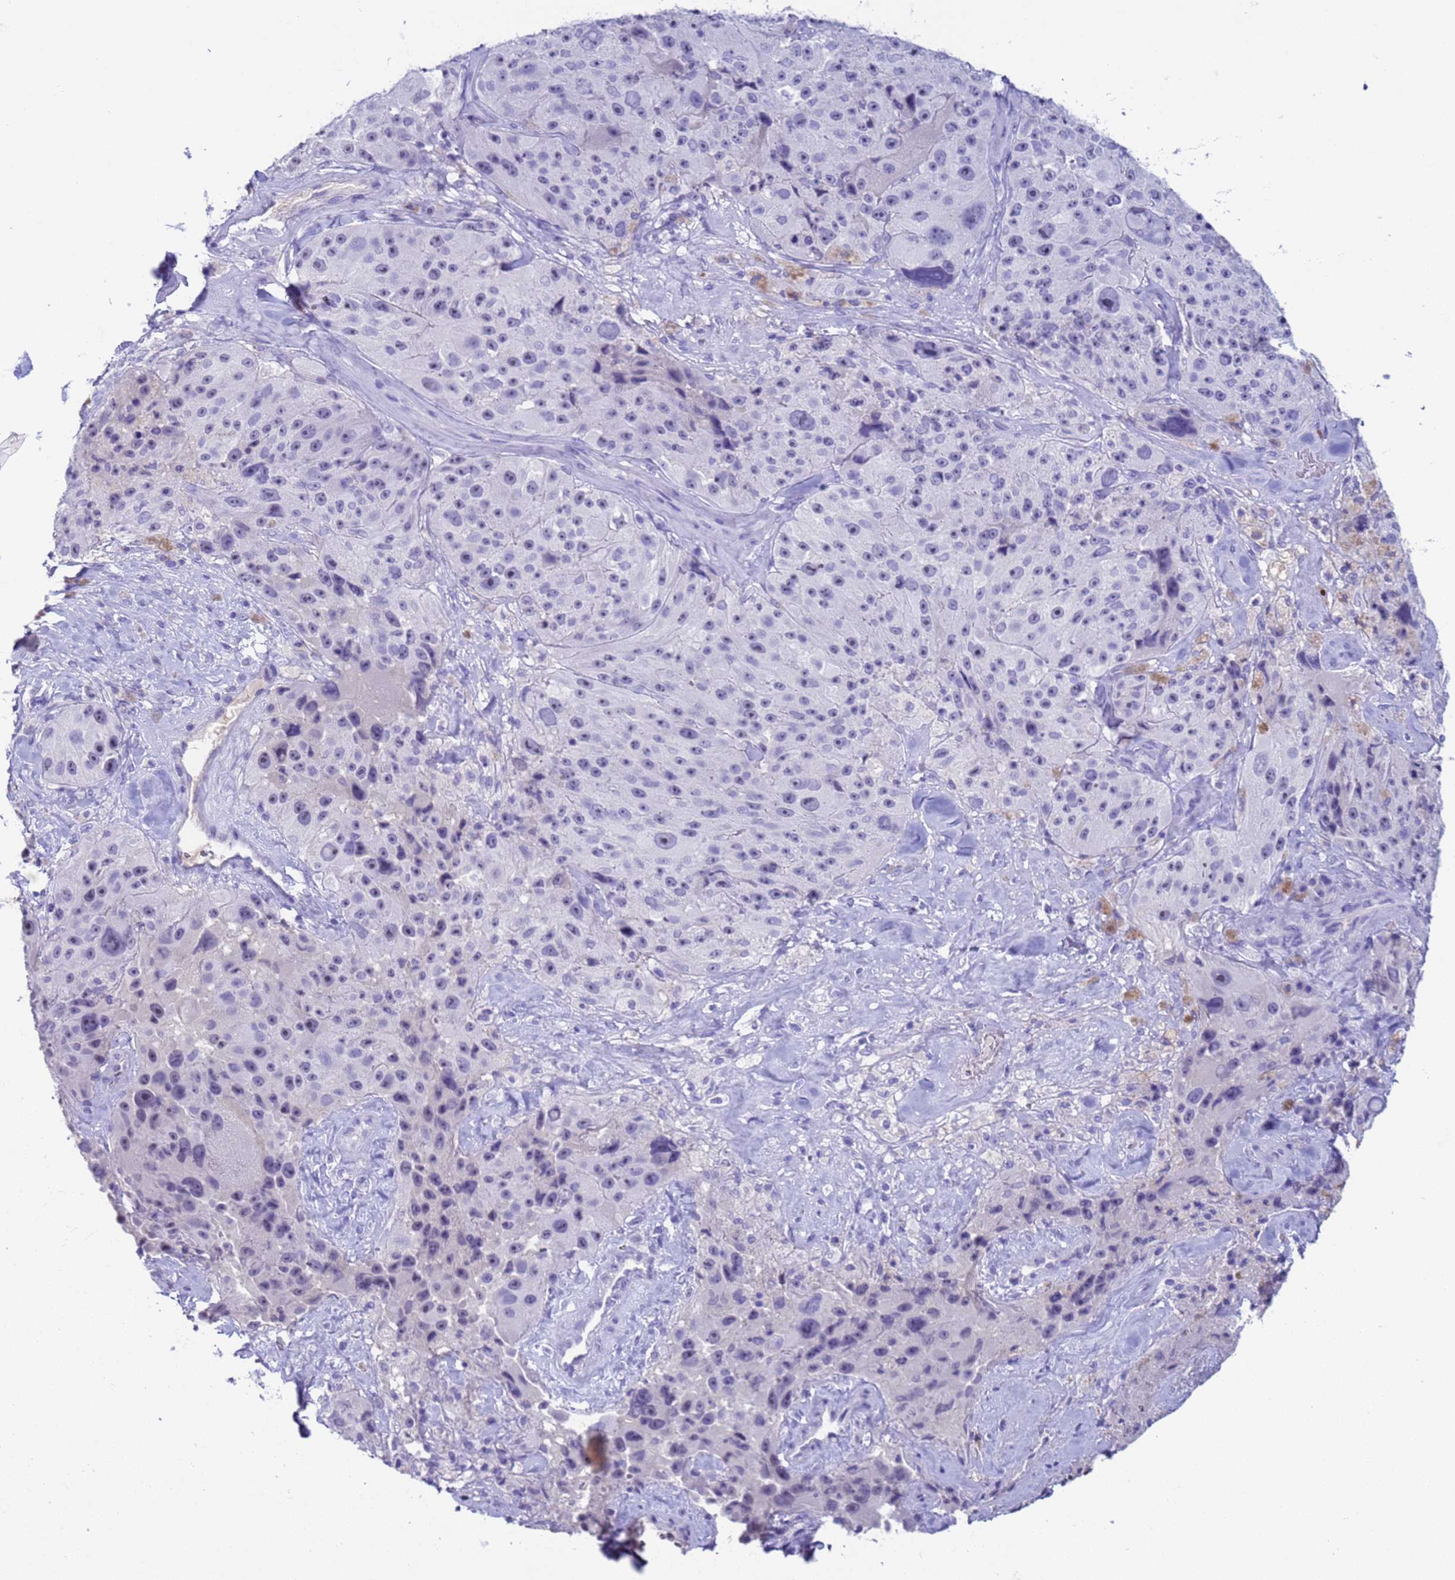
{"staining": {"intensity": "negative", "quantity": "none", "location": "none"}, "tissue": "melanoma", "cell_type": "Tumor cells", "image_type": "cancer", "snomed": [{"axis": "morphology", "description": "Malignant melanoma, Metastatic site"}, {"axis": "topography", "description": "Lymph node"}], "caption": "IHC photomicrograph of neoplastic tissue: malignant melanoma (metastatic site) stained with DAB shows no significant protein staining in tumor cells.", "gene": "CKM", "patient": {"sex": "male", "age": 62}}